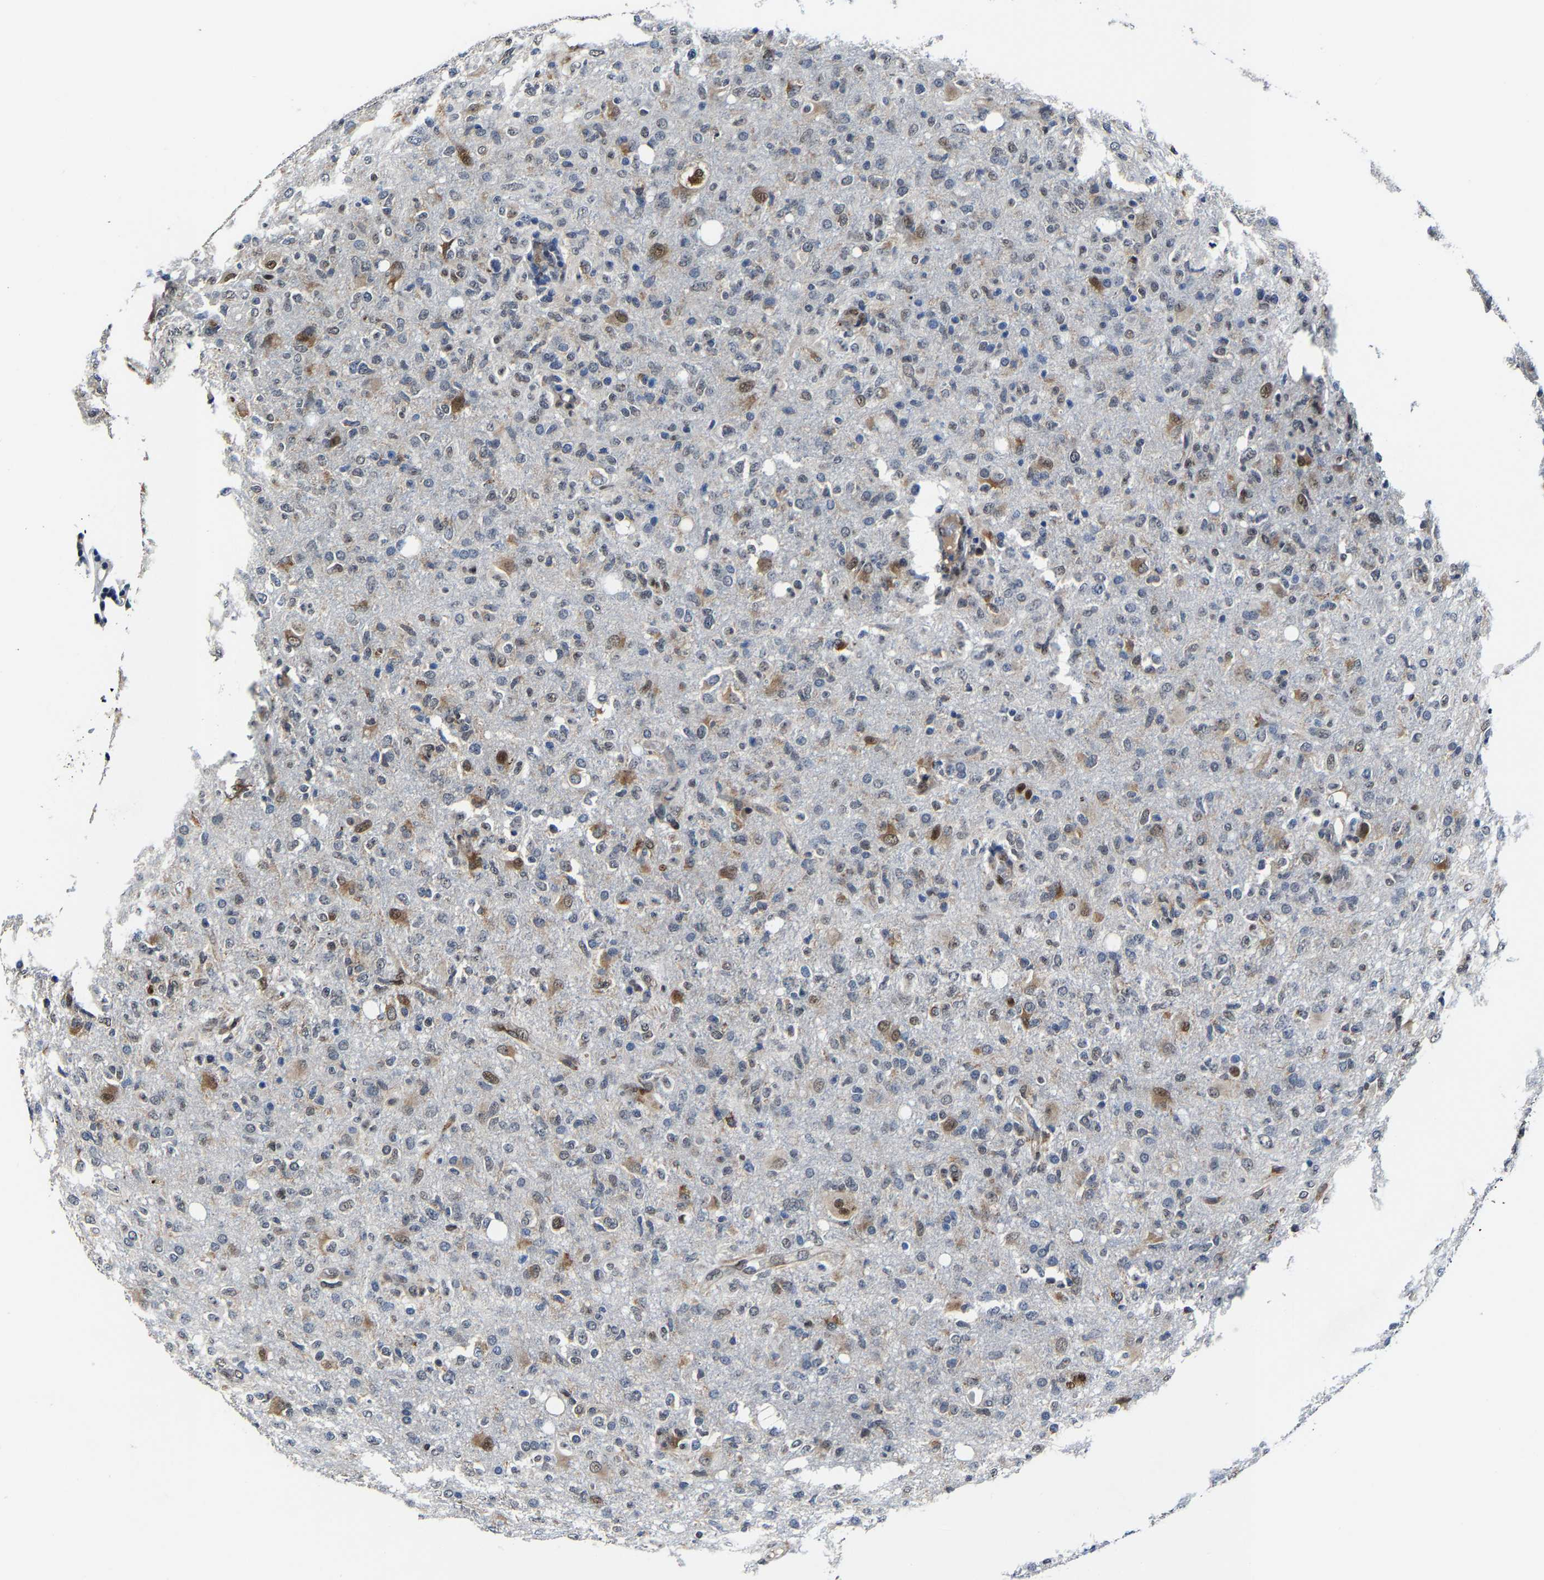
{"staining": {"intensity": "moderate", "quantity": "<25%", "location": "cytoplasmic/membranous,nuclear"}, "tissue": "glioma", "cell_type": "Tumor cells", "image_type": "cancer", "snomed": [{"axis": "morphology", "description": "Glioma, malignant, High grade"}, {"axis": "topography", "description": "Brain"}], "caption": "IHC (DAB (3,3'-diaminobenzidine)) staining of high-grade glioma (malignant) demonstrates moderate cytoplasmic/membranous and nuclear protein staining in approximately <25% of tumor cells. (DAB = brown stain, brightfield microscopy at high magnification).", "gene": "METTL1", "patient": {"sex": "female", "age": 57}}